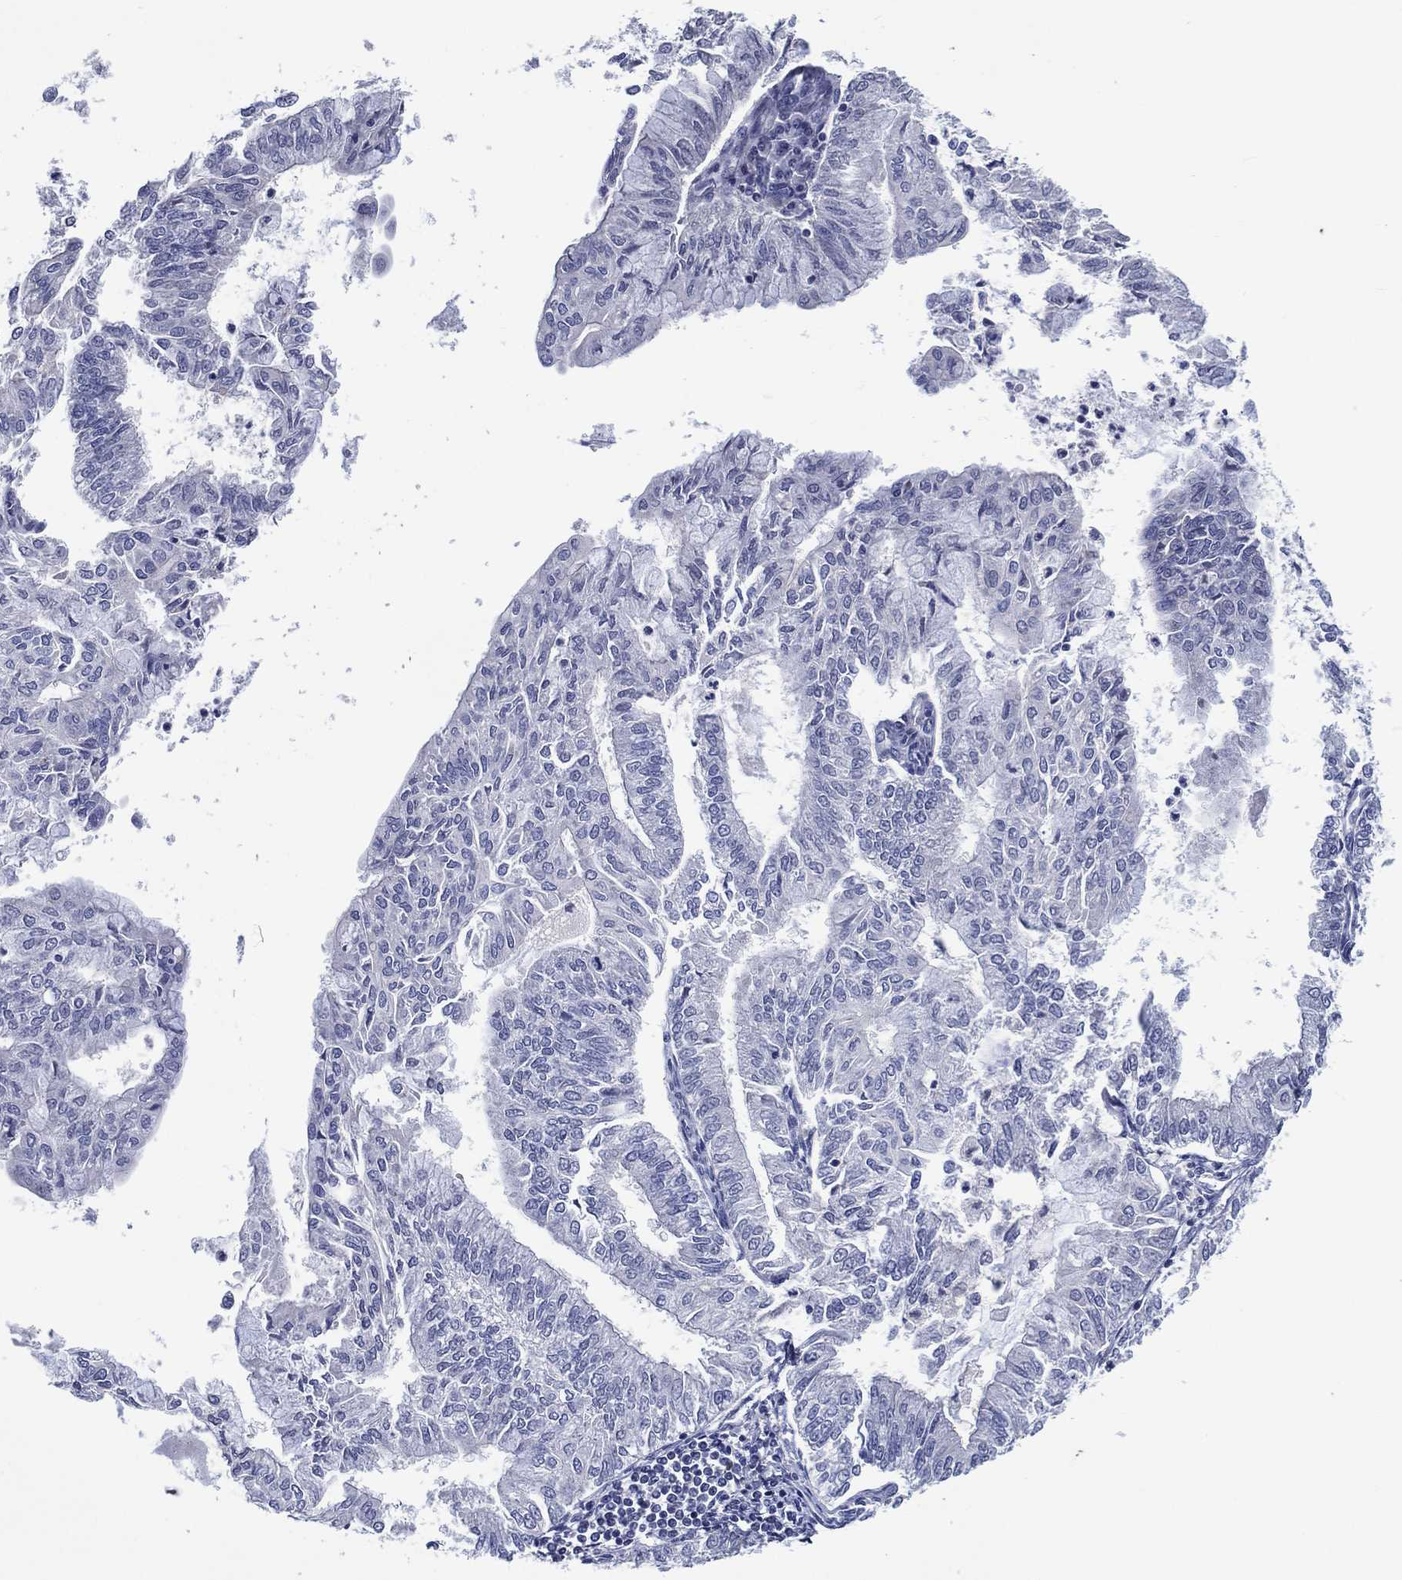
{"staining": {"intensity": "negative", "quantity": "none", "location": "none"}, "tissue": "endometrial cancer", "cell_type": "Tumor cells", "image_type": "cancer", "snomed": [{"axis": "morphology", "description": "Adenocarcinoma, NOS"}, {"axis": "topography", "description": "Endometrium"}], "caption": "This histopathology image is of endometrial cancer (adenocarcinoma) stained with immunohistochemistry (IHC) to label a protein in brown with the nuclei are counter-stained blue. There is no expression in tumor cells. (DAB immunohistochemistry, high magnification).", "gene": "TRIM31", "patient": {"sex": "female", "age": 59}}